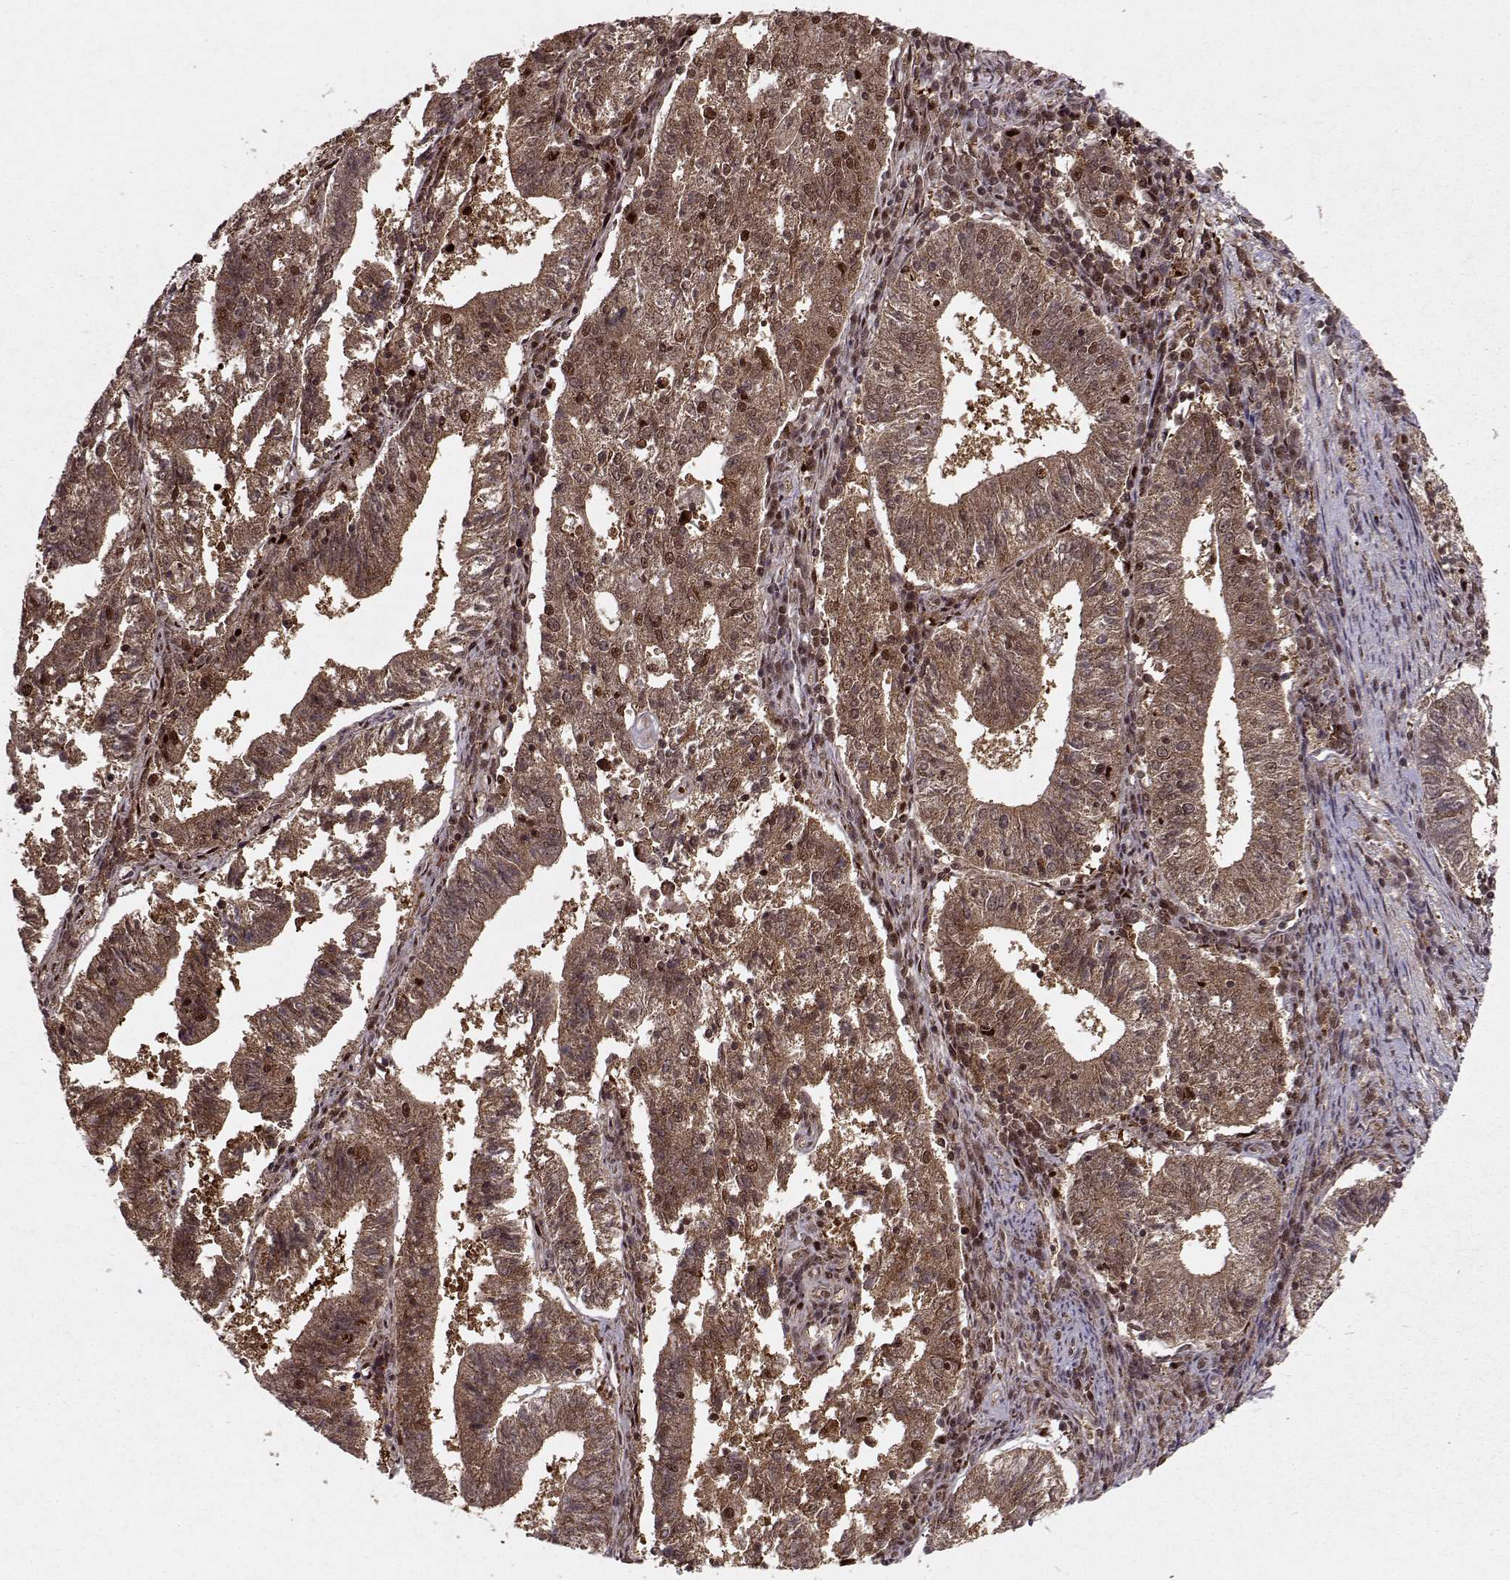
{"staining": {"intensity": "moderate", "quantity": ">75%", "location": "cytoplasmic/membranous"}, "tissue": "endometrial cancer", "cell_type": "Tumor cells", "image_type": "cancer", "snomed": [{"axis": "morphology", "description": "Adenocarcinoma, NOS"}, {"axis": "topography", "description": "Endometrium"}], "caption": "Immunohistochemistry (IHC) (DAB) staining of human endometrial cancer demonstrates moderate cytoplasmic/membranous protein staining in about >75% of tumor cells.", "gene": "PSMA7", "patient": {"sex": "female", "age": 82}}